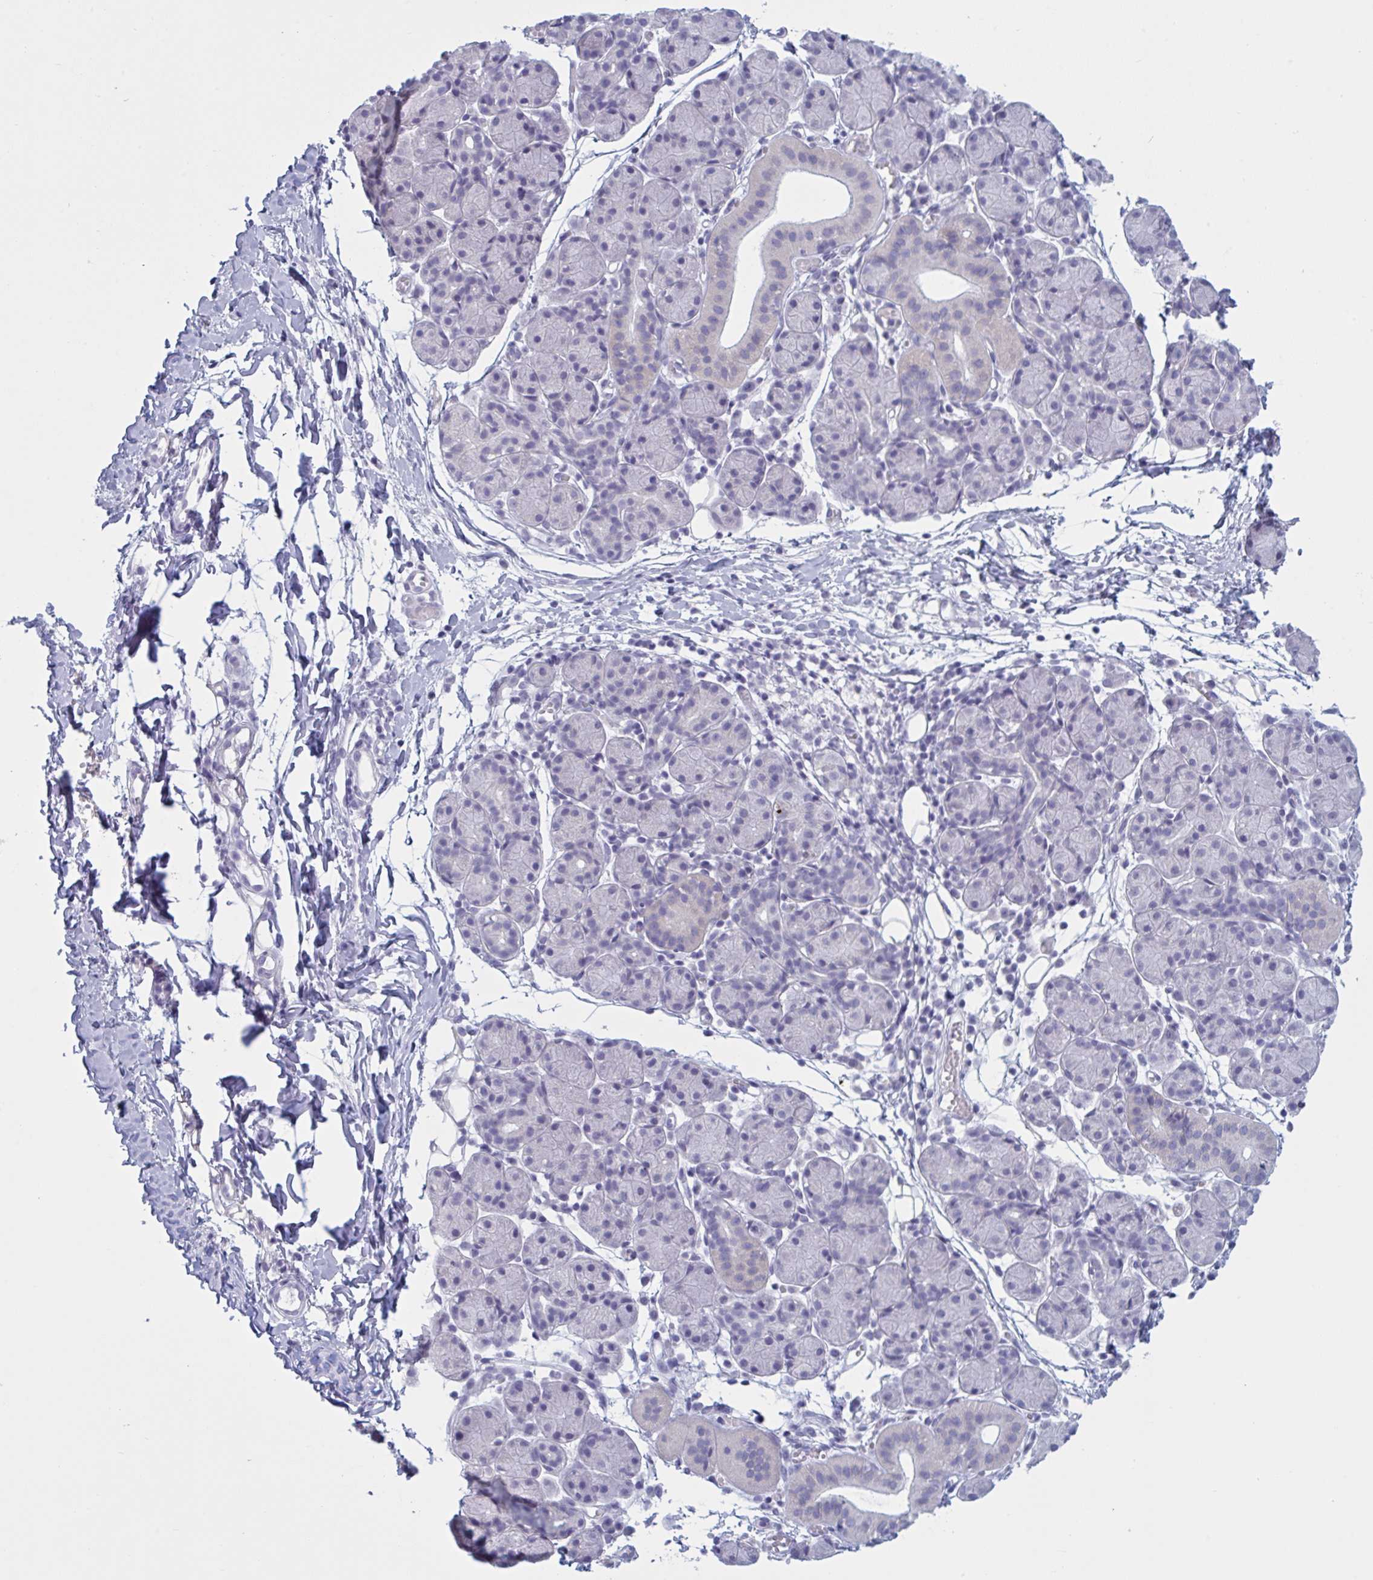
{"staining": {"intensity": "negative", "quantity": "none", "location": "none"}, "tissue": "salivary gland", "cell_type": "Glandular cells", "image_type": "normal", "snomed": [{"axis": "morphology", "description": "Normal tissue, NOS"}, {"axis": "morphology", "description": "Inflammation, NOS"}, {"axis": "topography", "description": "Lymph node"}, {"axis": "topography", "description": "Salivary gland"}], "caption": "IHC histopathology image of normal salivary gland: salivary gland stained with DAB shows no significant protein positivity in glandular cells.", "gene": "NDUFC2", "patient": {"sex": "male", "age": 3}}